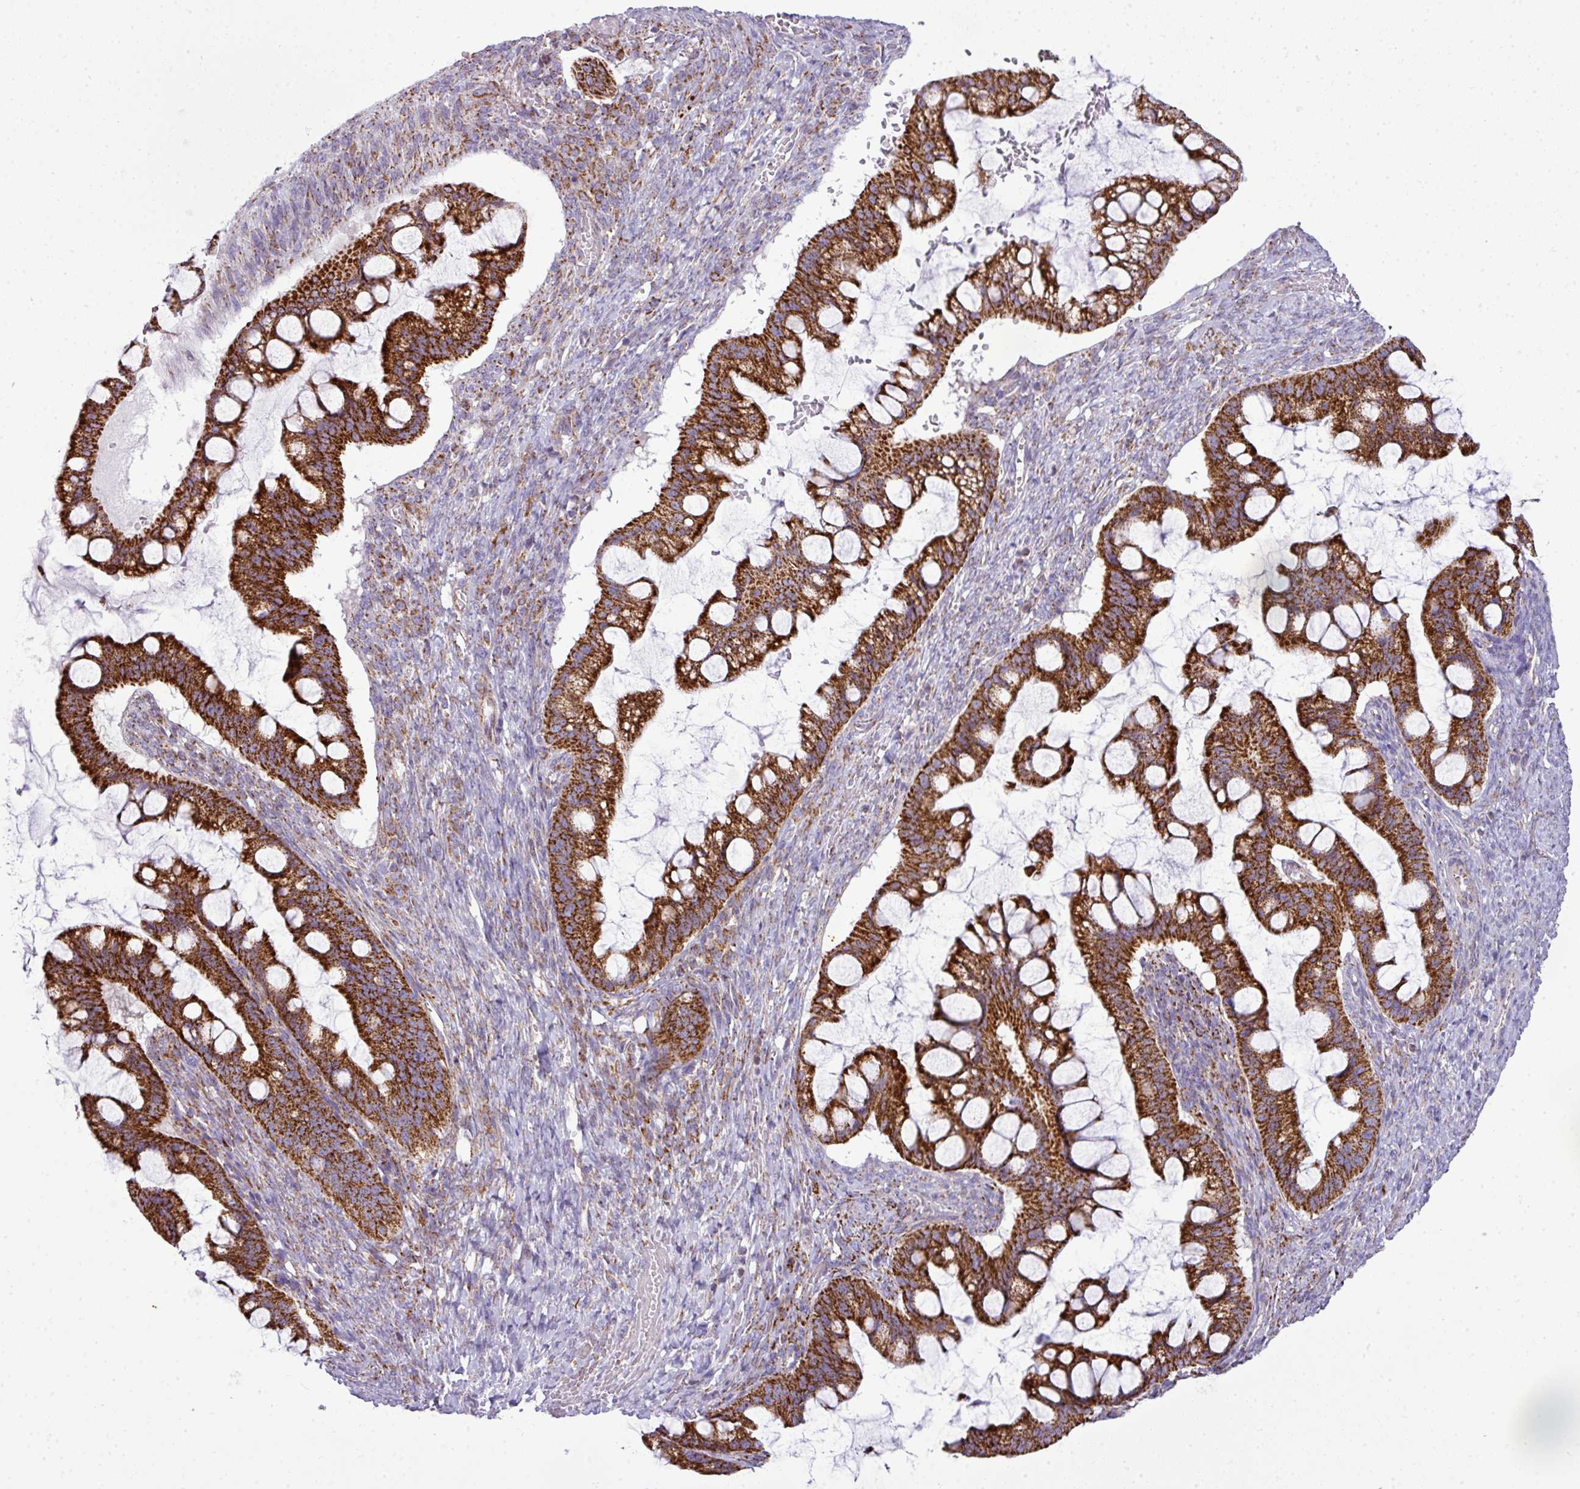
{"staining": {"intensity": "strong", "quantity": ">75%", "location": "cytoplasmic/membranous"}, "tissue": "ovarian cancer", "cell_type": "Tumor cells", "image_type": "cancer", "snomed": [{"axis": "morphology", "description": "Cystadenocarcinoma, mucinous, NOS"}, {"axis": "topography", "description": "Ovary"}], "caption": "Approximately >75% of tumor cells in human ovarian mucinous cystadenocarcinoma reveal strong cytoplasmic/membranous protein positivity as visualized by brown immunohistochemical staining.", "gene": "ZNF81", "patient": {"sex": "female", "age": 73}}